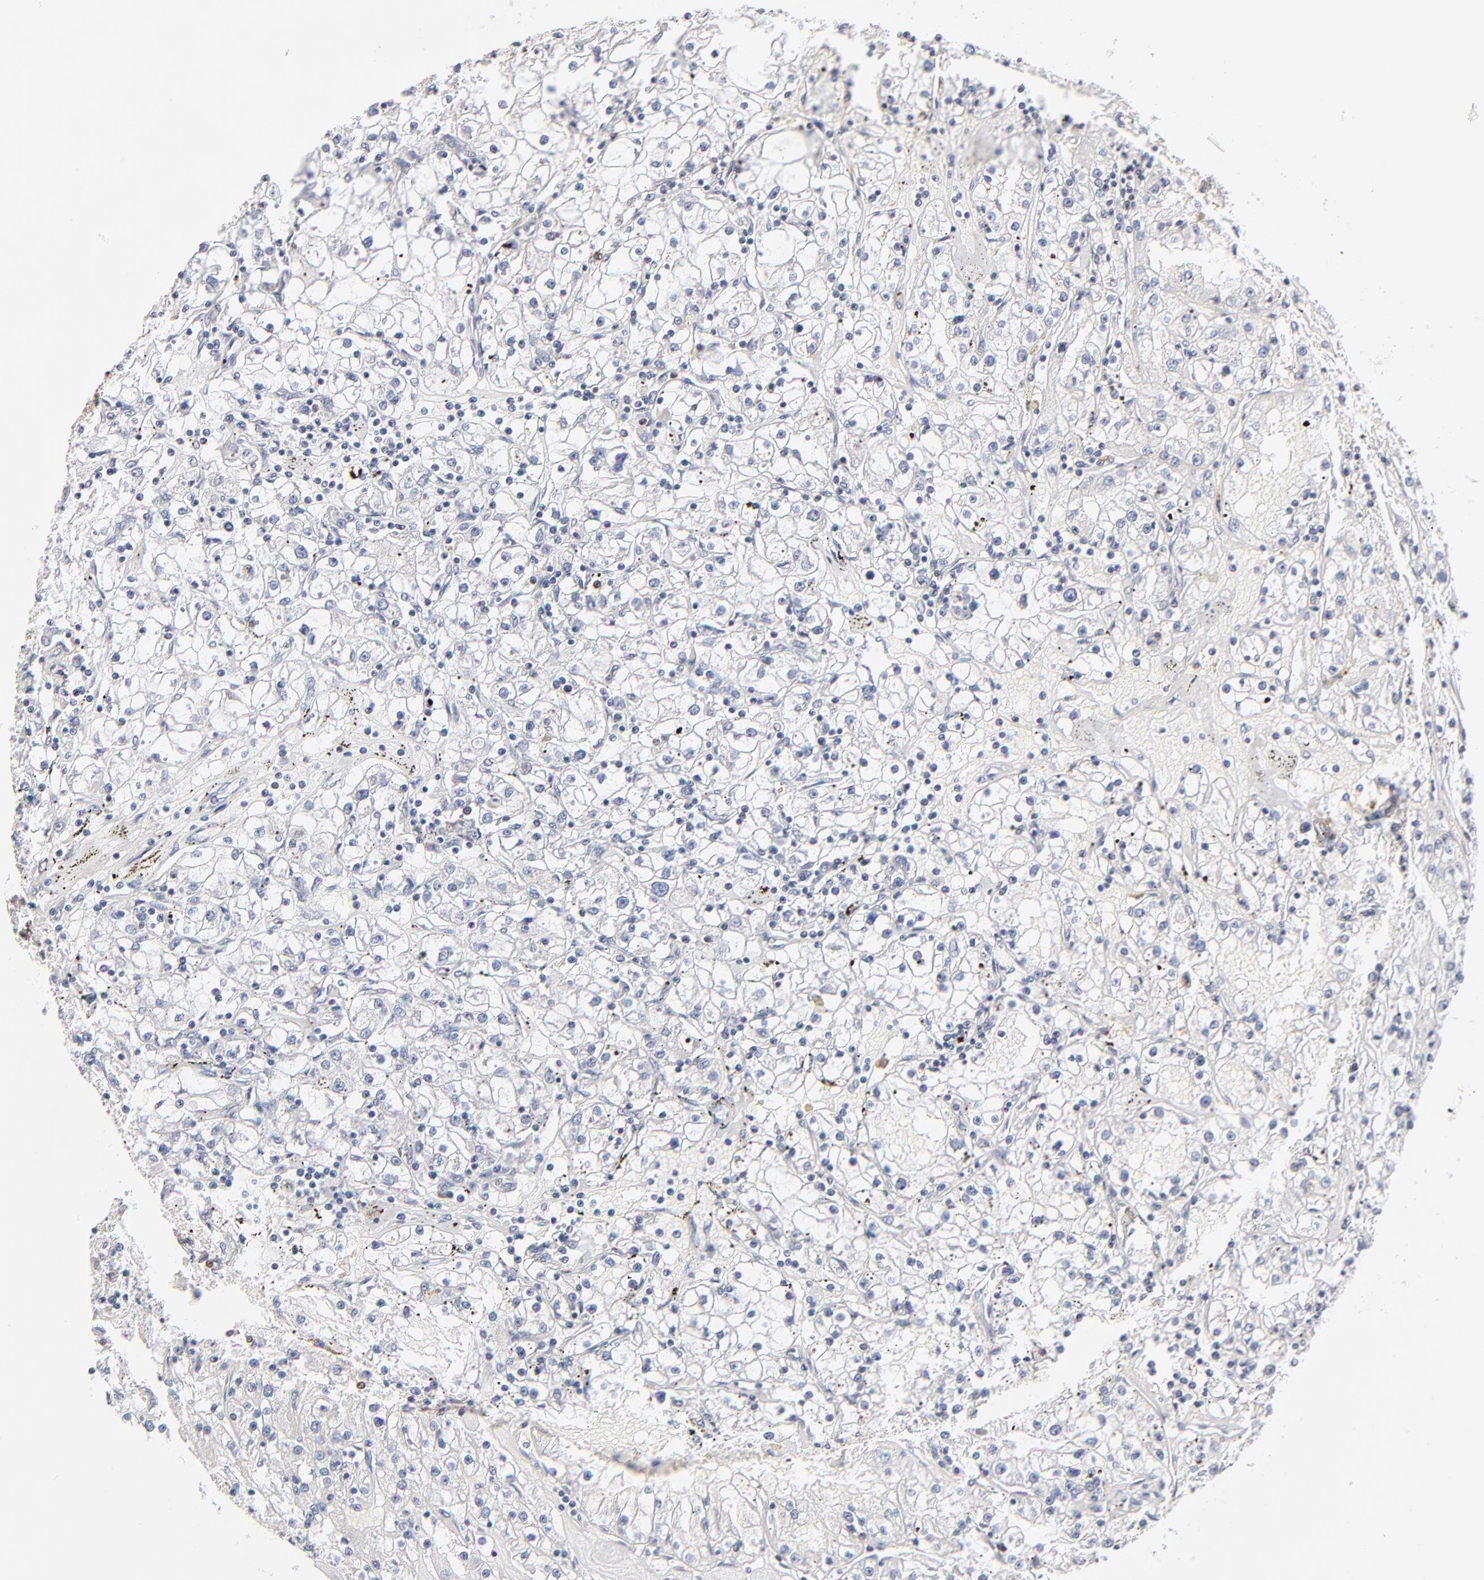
{"staining": {"intensity": "negative", "quantity": "none", "location": "none"}, "tissue": "renal cancer", "cell_type": "Tumor cells", "image_type": "cancer", "snomed": [{"axis": "morphology", "description": "Adenocarcinoma, NOS"}, {"axis": "topography", "description": "Kidney"}], "caption": "IHC of human renal cancer (adenocarcinoma) demonstrates no expression in tumor cells.", "gene": "CASP3", "patient": {"sex": "male", "age": 56}}